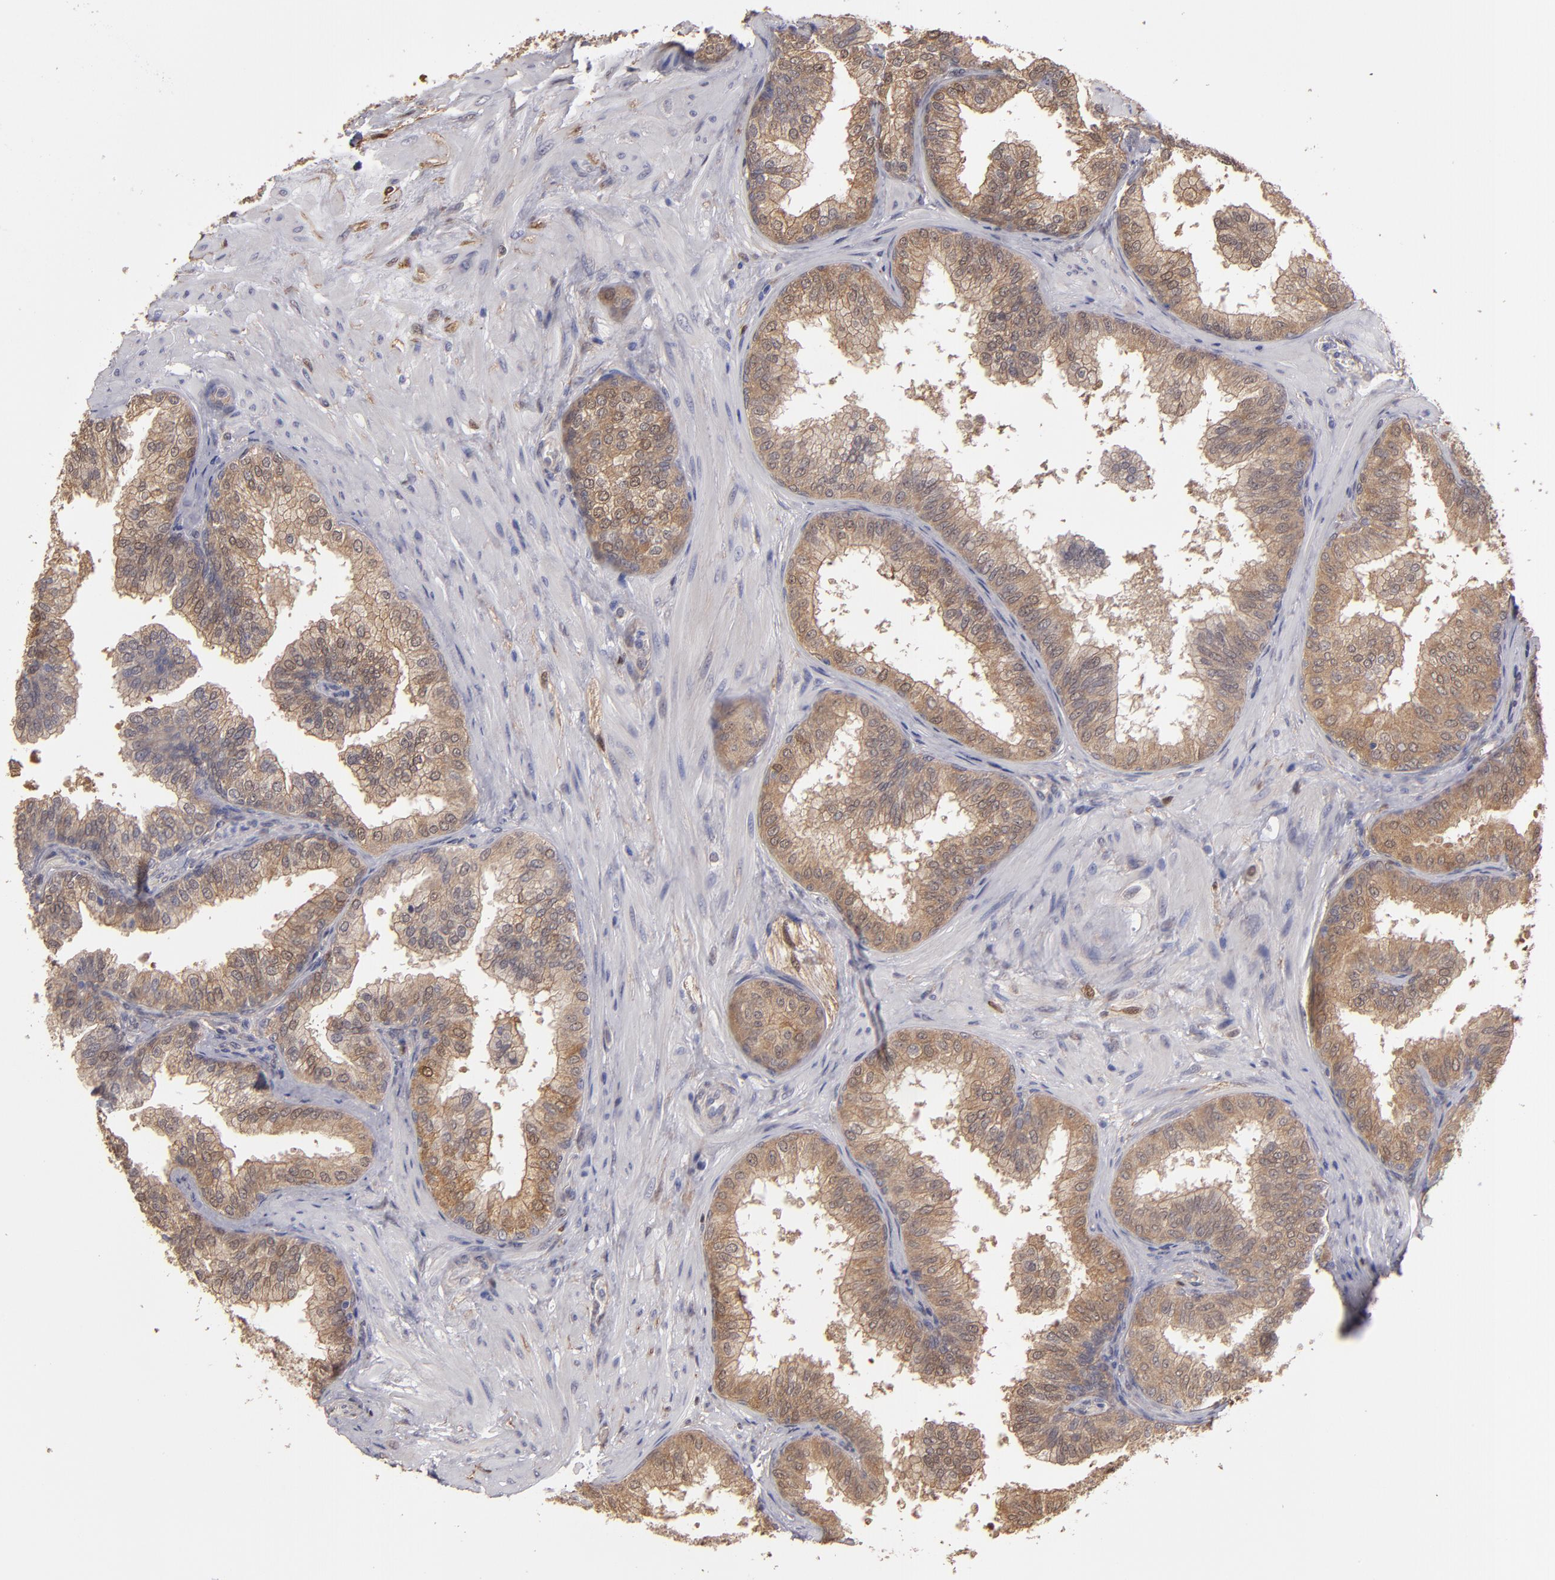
{"staining": {"intensity": "moderate", "quantity": ">75%", "location": "cytoplasmic/membranous"}, "tissue": "prostate", "cell_type": "Glandular cells", "image_type": "normal", "snomed": [{"axis": "morphology", "description": "Normal tissue, NOS"}, {"axis": "topography", "description": "Prostate"}], "caption": "About >75% of glandular cells in normal prostate show moderate cytoplasmic/membranous protein expression as visualized by brown immunohistochemical staining.", "gene": "NDRG2", "patient": {"sex": "male", "age": 60}}